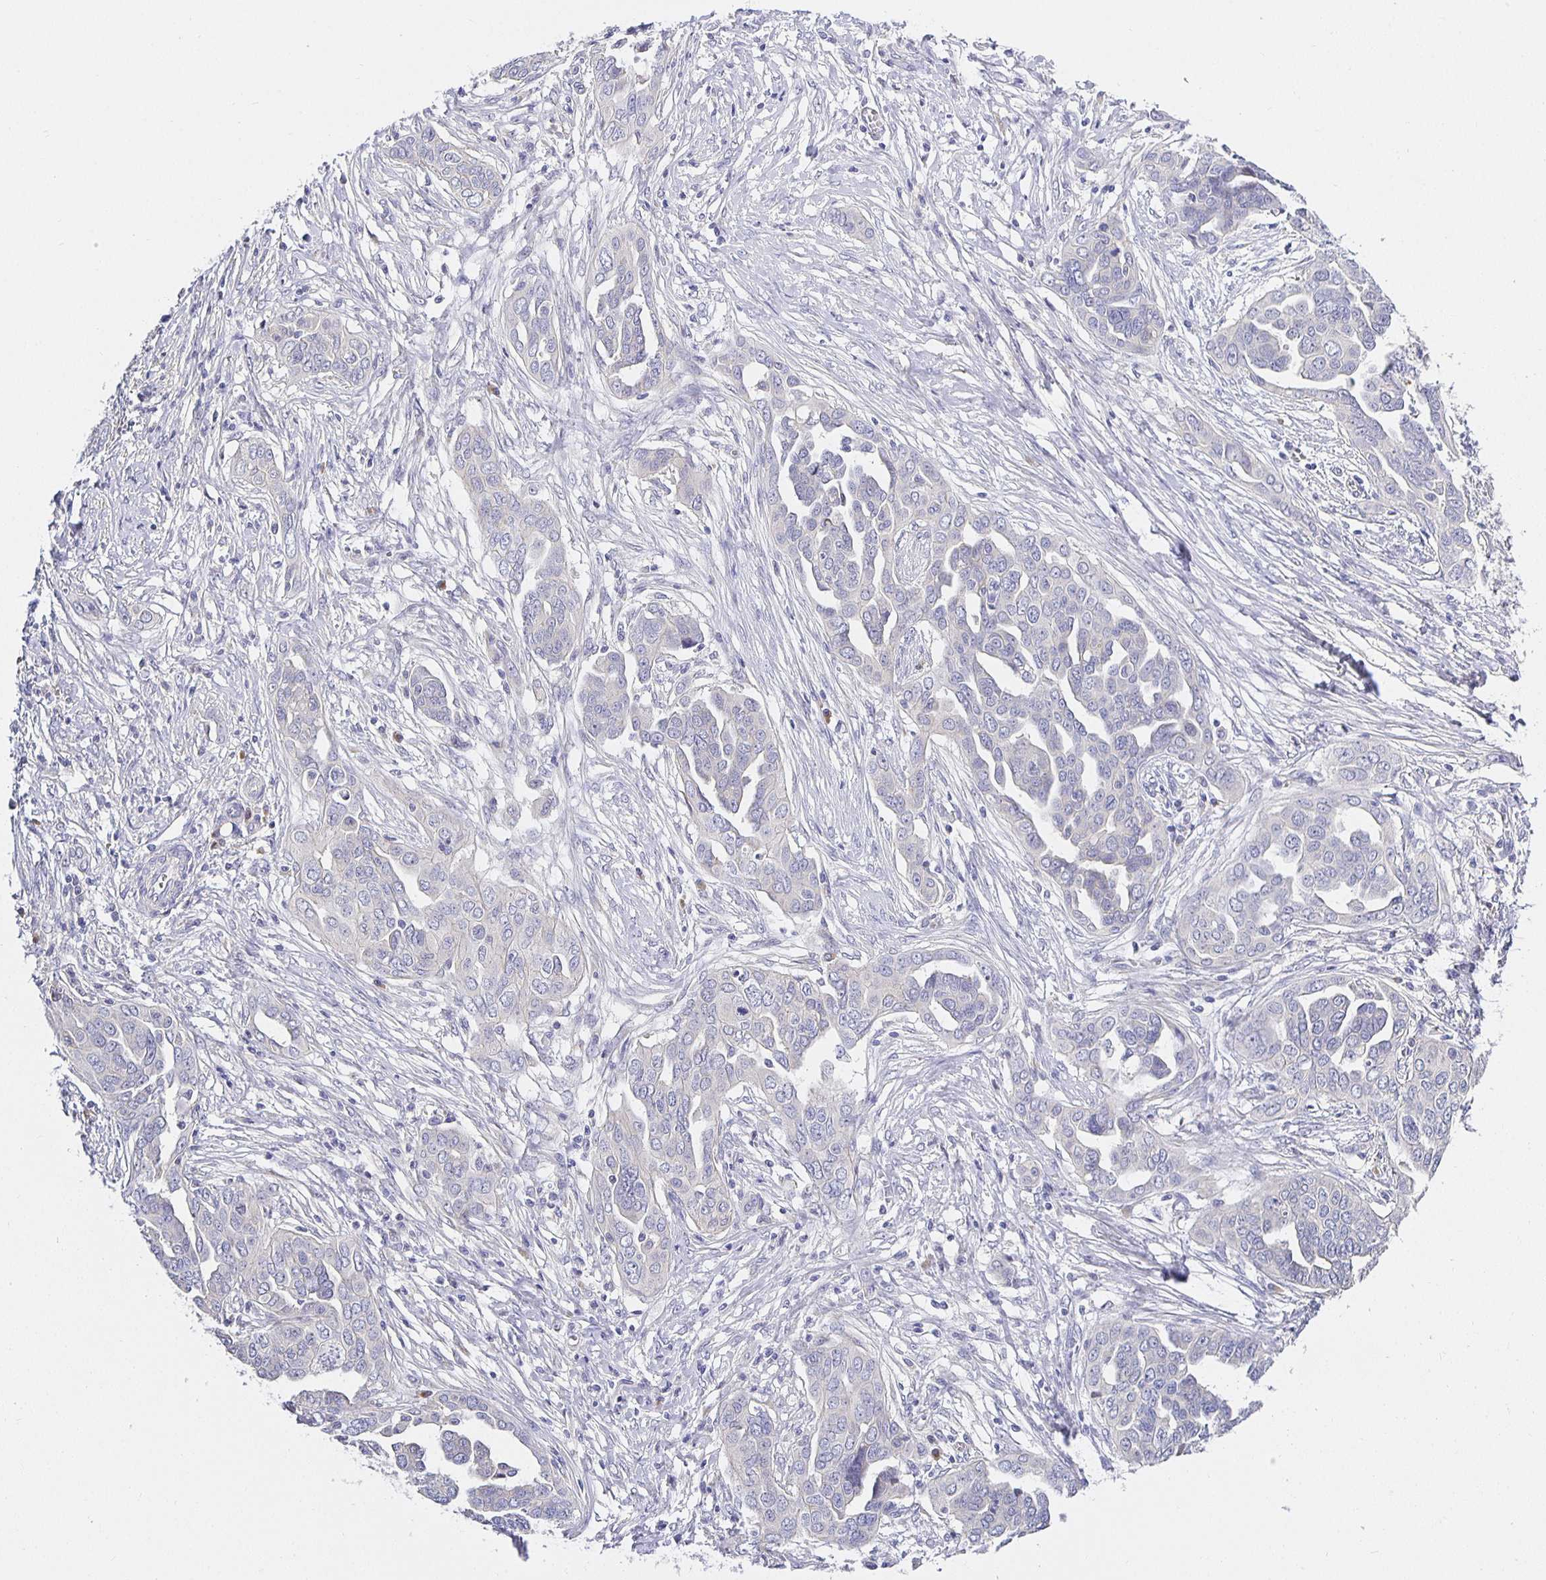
{"staining": {"intensity": "negative", "quantity": "none", "location": "none"}, "tissue": "ovarian cancer", "cell_type": "Tumor cells", "image_type": "cancer", "snomed": [{"axis": "morphology", "description": "Cystadenocarcinoma, serous, NOS"}, {"axis": "topography", "description": "Ovary"}], "caption": "The immunohistochemistry (IHC) photomicrograph has no significant positivity in tumor cells of serous cystadenocarcinoma (ovarian) tissue. (IHC, brightfield microscopy, high magnification).", "gene": "OPALIN", "patient": {"sex": "female", "age": 59}}